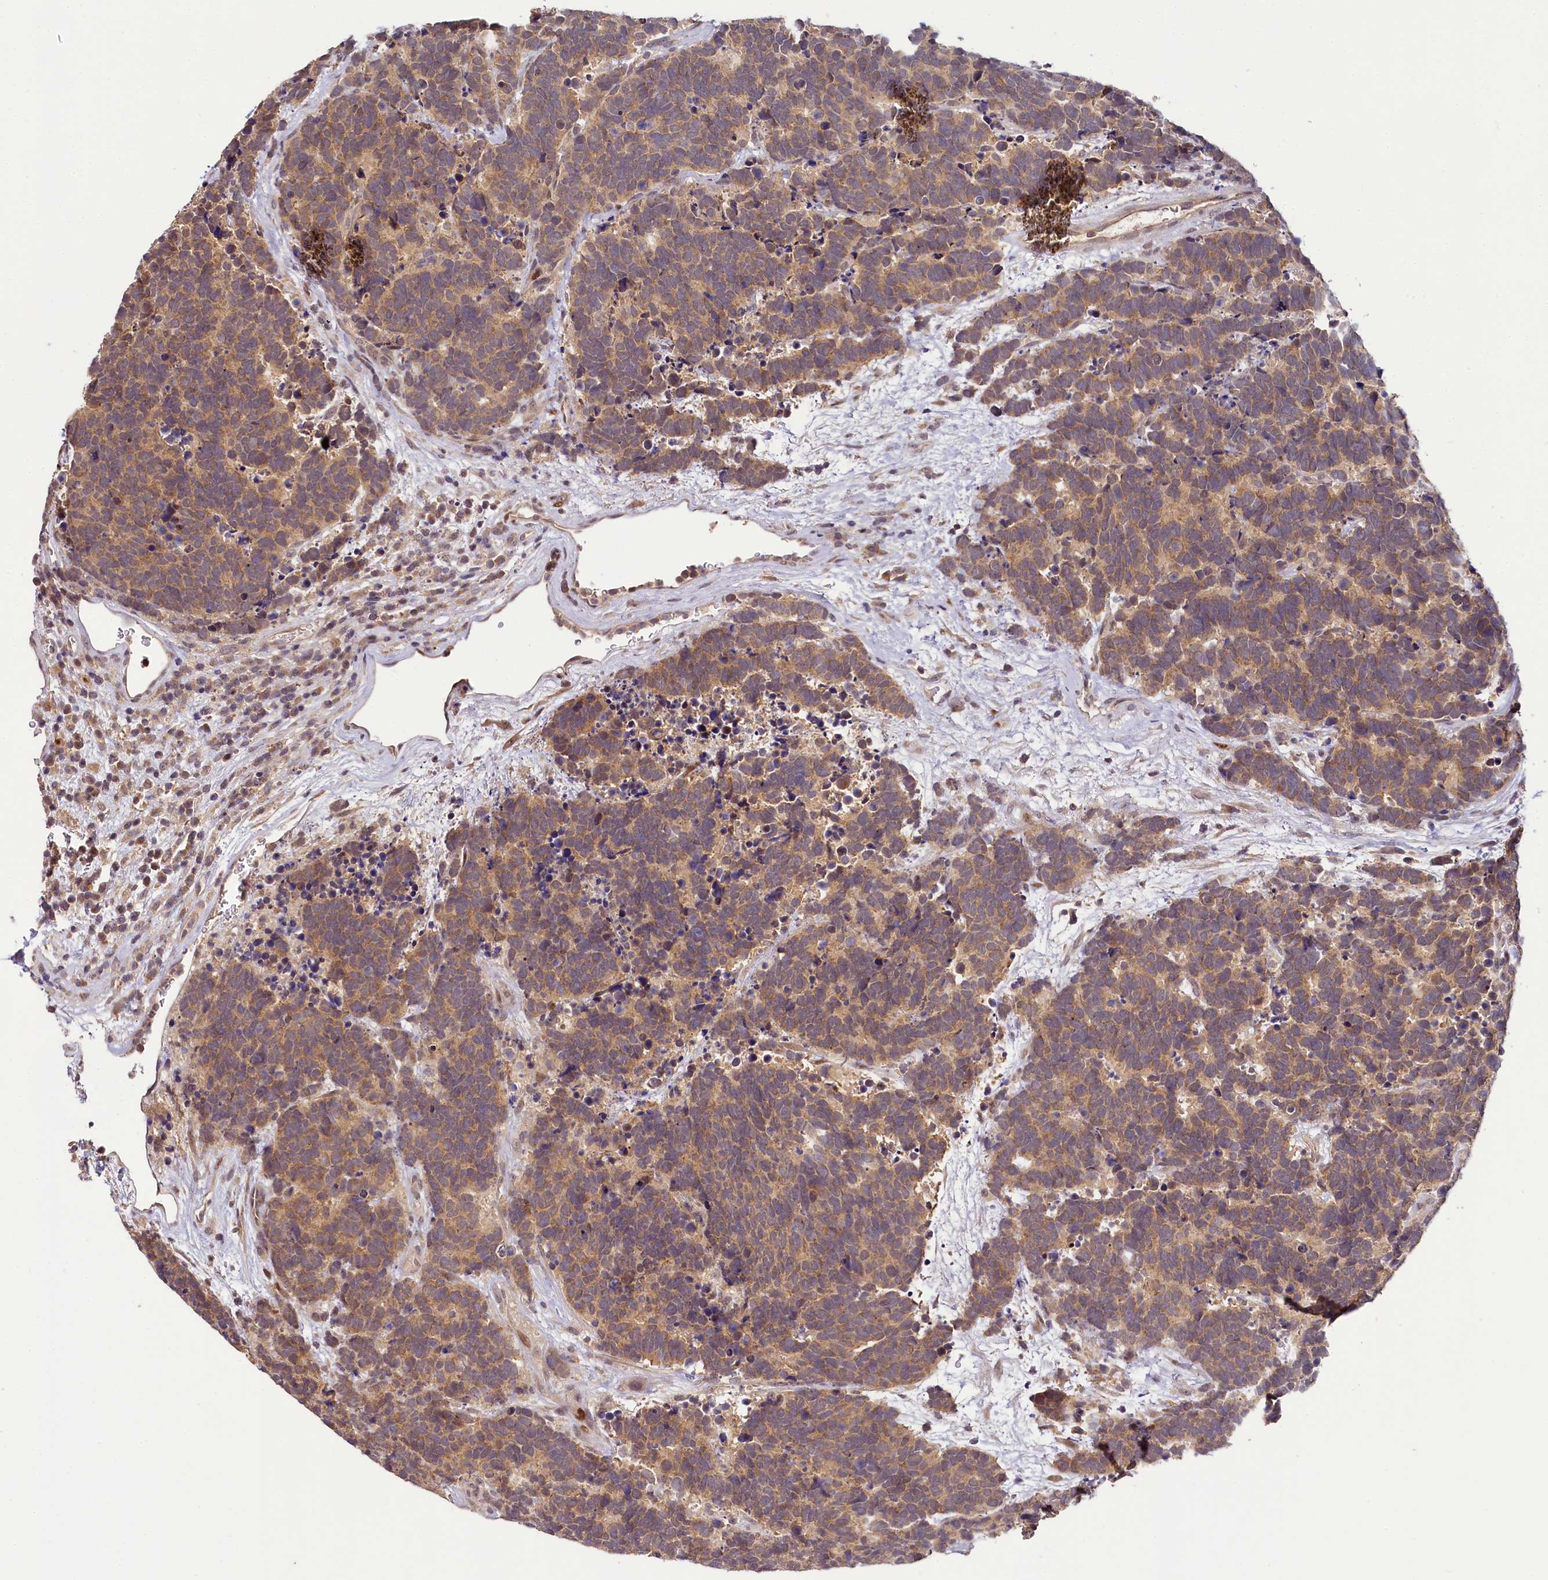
{"staining": {"intensity": "moderate", "quantity": ">75%", "location": "cytoplasmic/membranous"}, "tissue": "carcinoid", "cell_type": "Tumor cells", "image_type": "cancer", "snomed": [{"axis": "morphology", "description": "Carcinoma, NOS"}, {"axis": "morphology", "description": "Carcinoid, malignant, NOS"}, {"axis": "topography", "description": "Urinary bladder"}], "caption": "Immunohistochemistry (IHC) image of neoplastic tissue: human carcinoid stained using immunohistochemistry (IHC) reveals medium levels of moderate protein expression localized specifically in the cytoplasmic/membranous of tumor cells, appearing as a cytoplasmic/membranous brown color.", "gene": "TMEM39A", "patient": {"sex": "male", "age": 57}}